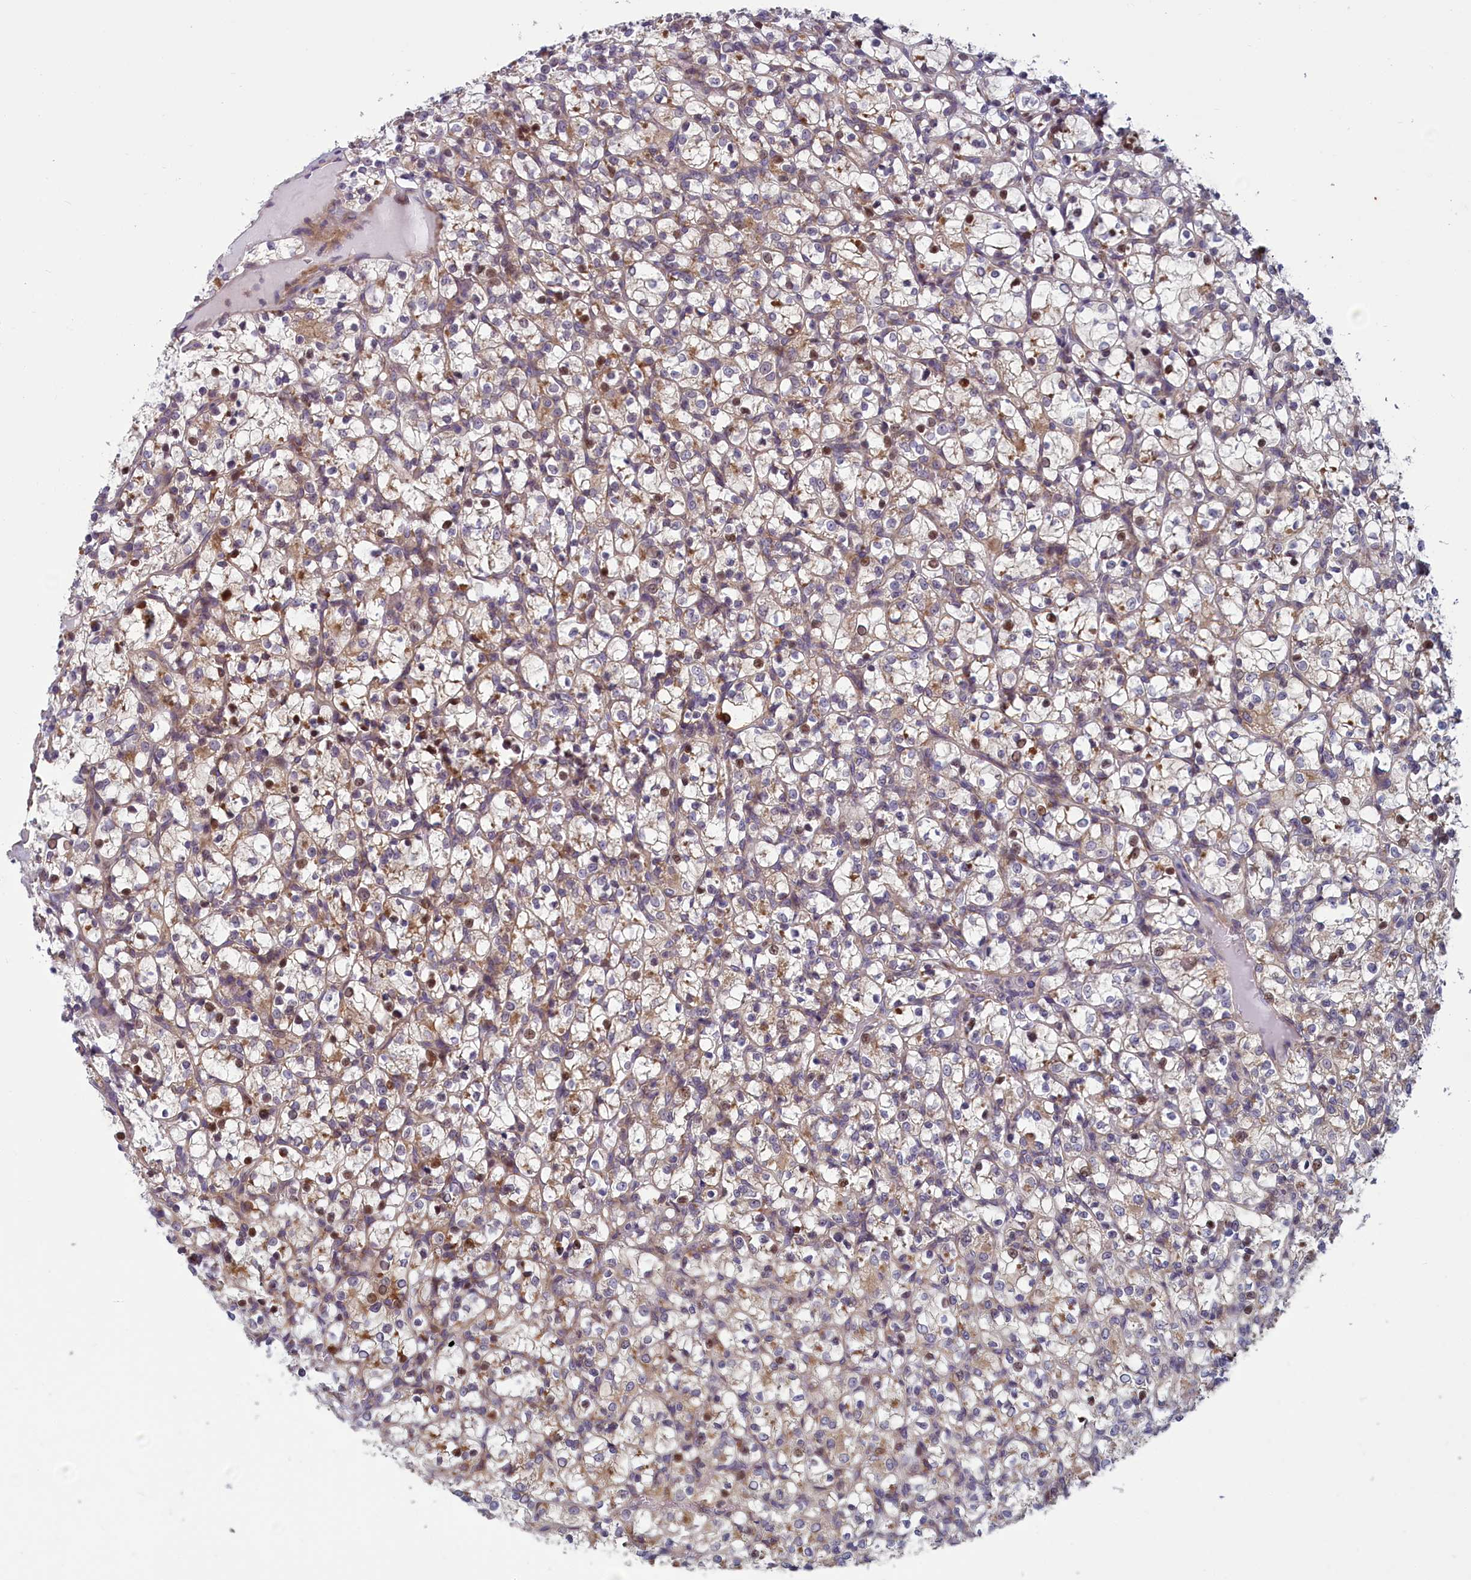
{"staining": {"intensity": "moderate", "quantity": "<25%", "location": "cytoplasmic/membranous,nuclear"}, "tissue": "renal cancer", "cell_type": "Tumor cells", "image_type": "cancer", "snomed": [{"axis": "morphology", "description": "Adenocarcinoma, NOS"}, {"axis": "topography", "description": "Kidney"}], "caption": "Immunohistochemical staining of human adenocarcinoma (renal) shows moderate cytoplasmic/membranous and nuclear protein staining in approximately <25% of tumor cells. The protein of interest is stained brown, and the nuclei are stained in blue (DAB IHC with brightfield microscopy, high magnification).", "gene": "ANKRD39", "patient": {"sex": "female", "age": 69}}